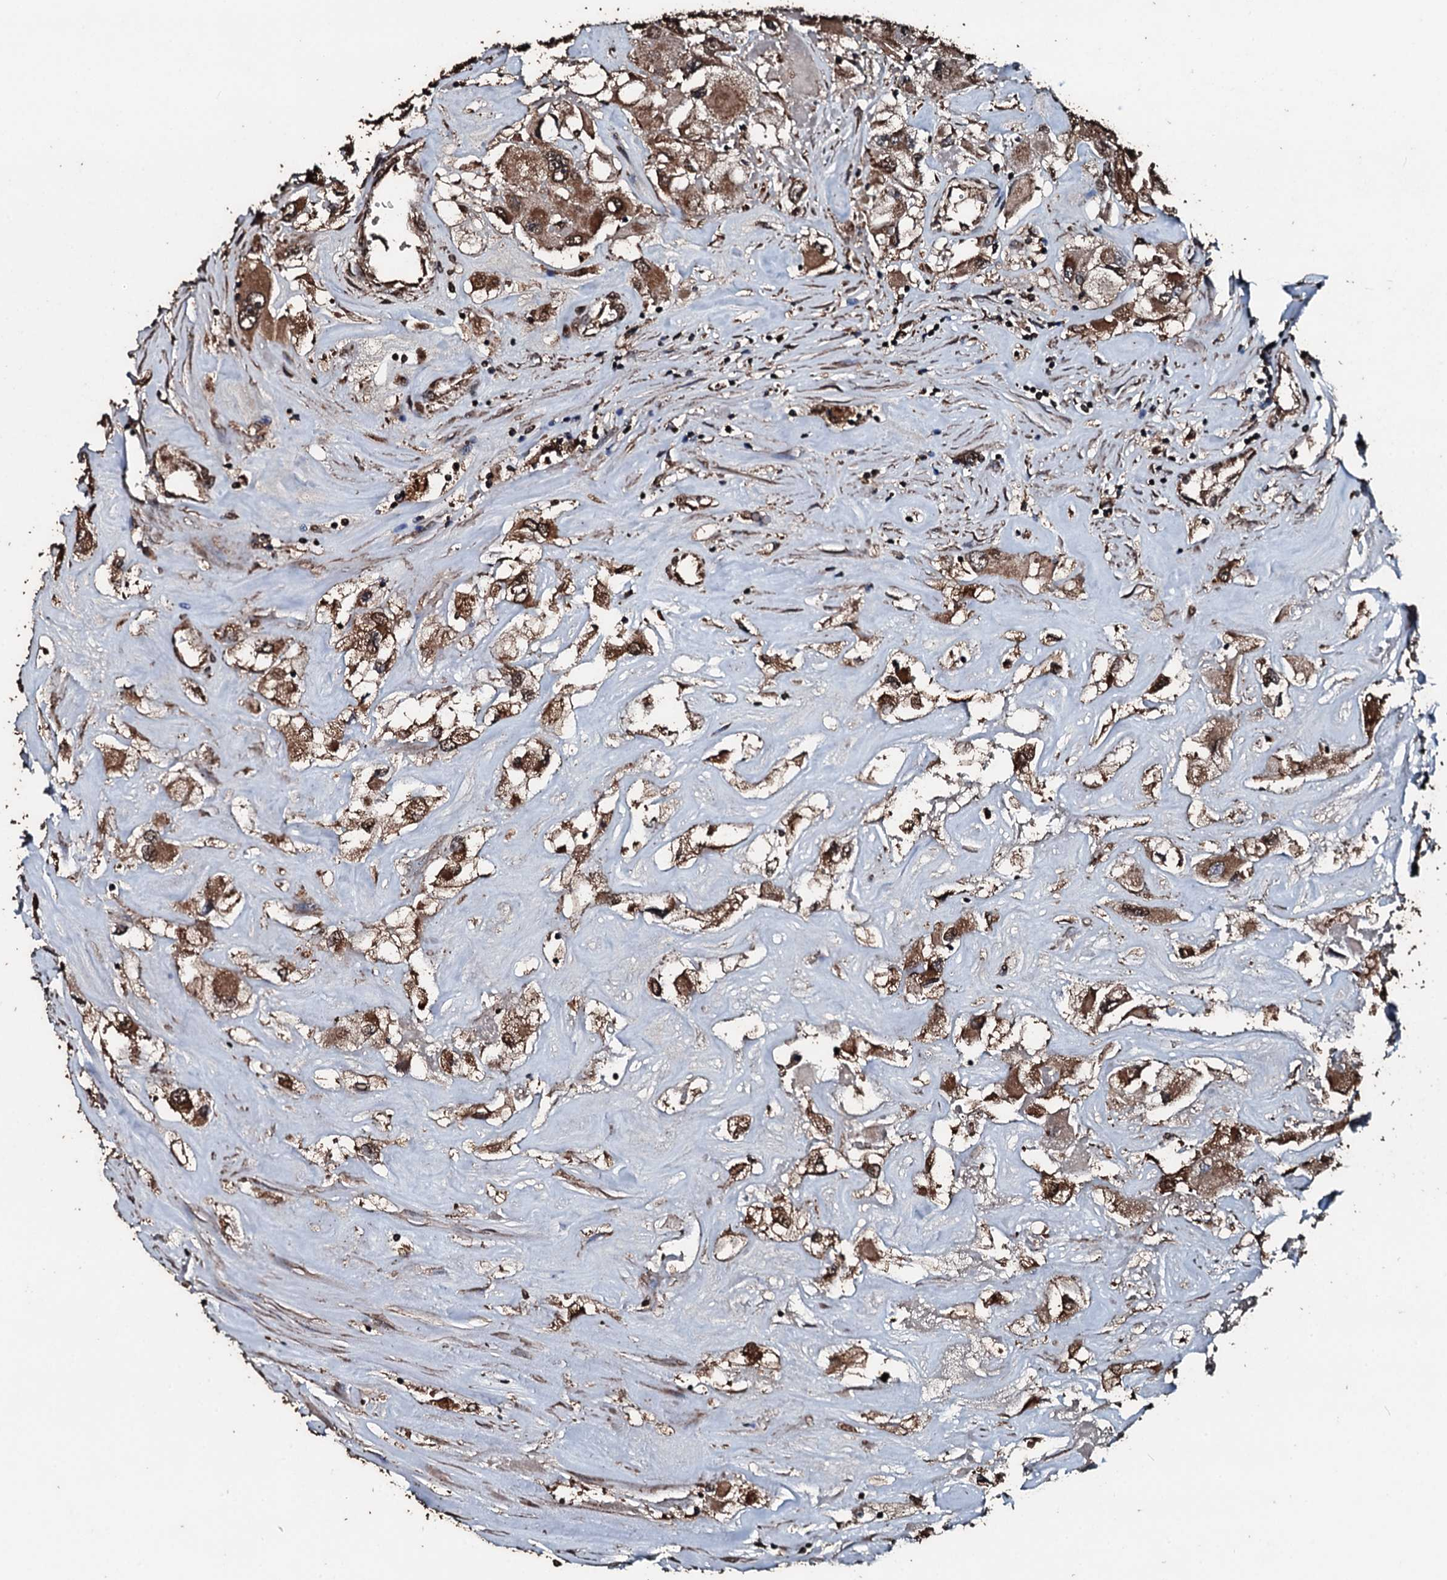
{"staining": {"intensity": "moderate", "quantity": ">75%", "location": "cytoplasmic/membranous"}, "tissue": "renal cancer", "cell_type": "Tumor cells", "image_type": "cancer", "snomed": [{"axis": "morphology", "description": "Adenocarcinoma, NOS"}, {"axis": "topography", "description": "Kidney"}], "caption": "IHC image of human adenocarcinoma (renal) stained for a protein (brown), which demonstrates medium levels of moderate cytoplasmic/membranous positivity in about >75% of tumor cells.", "gene": "FAAP24", "patient": {"sex": "female", "age": 52}}